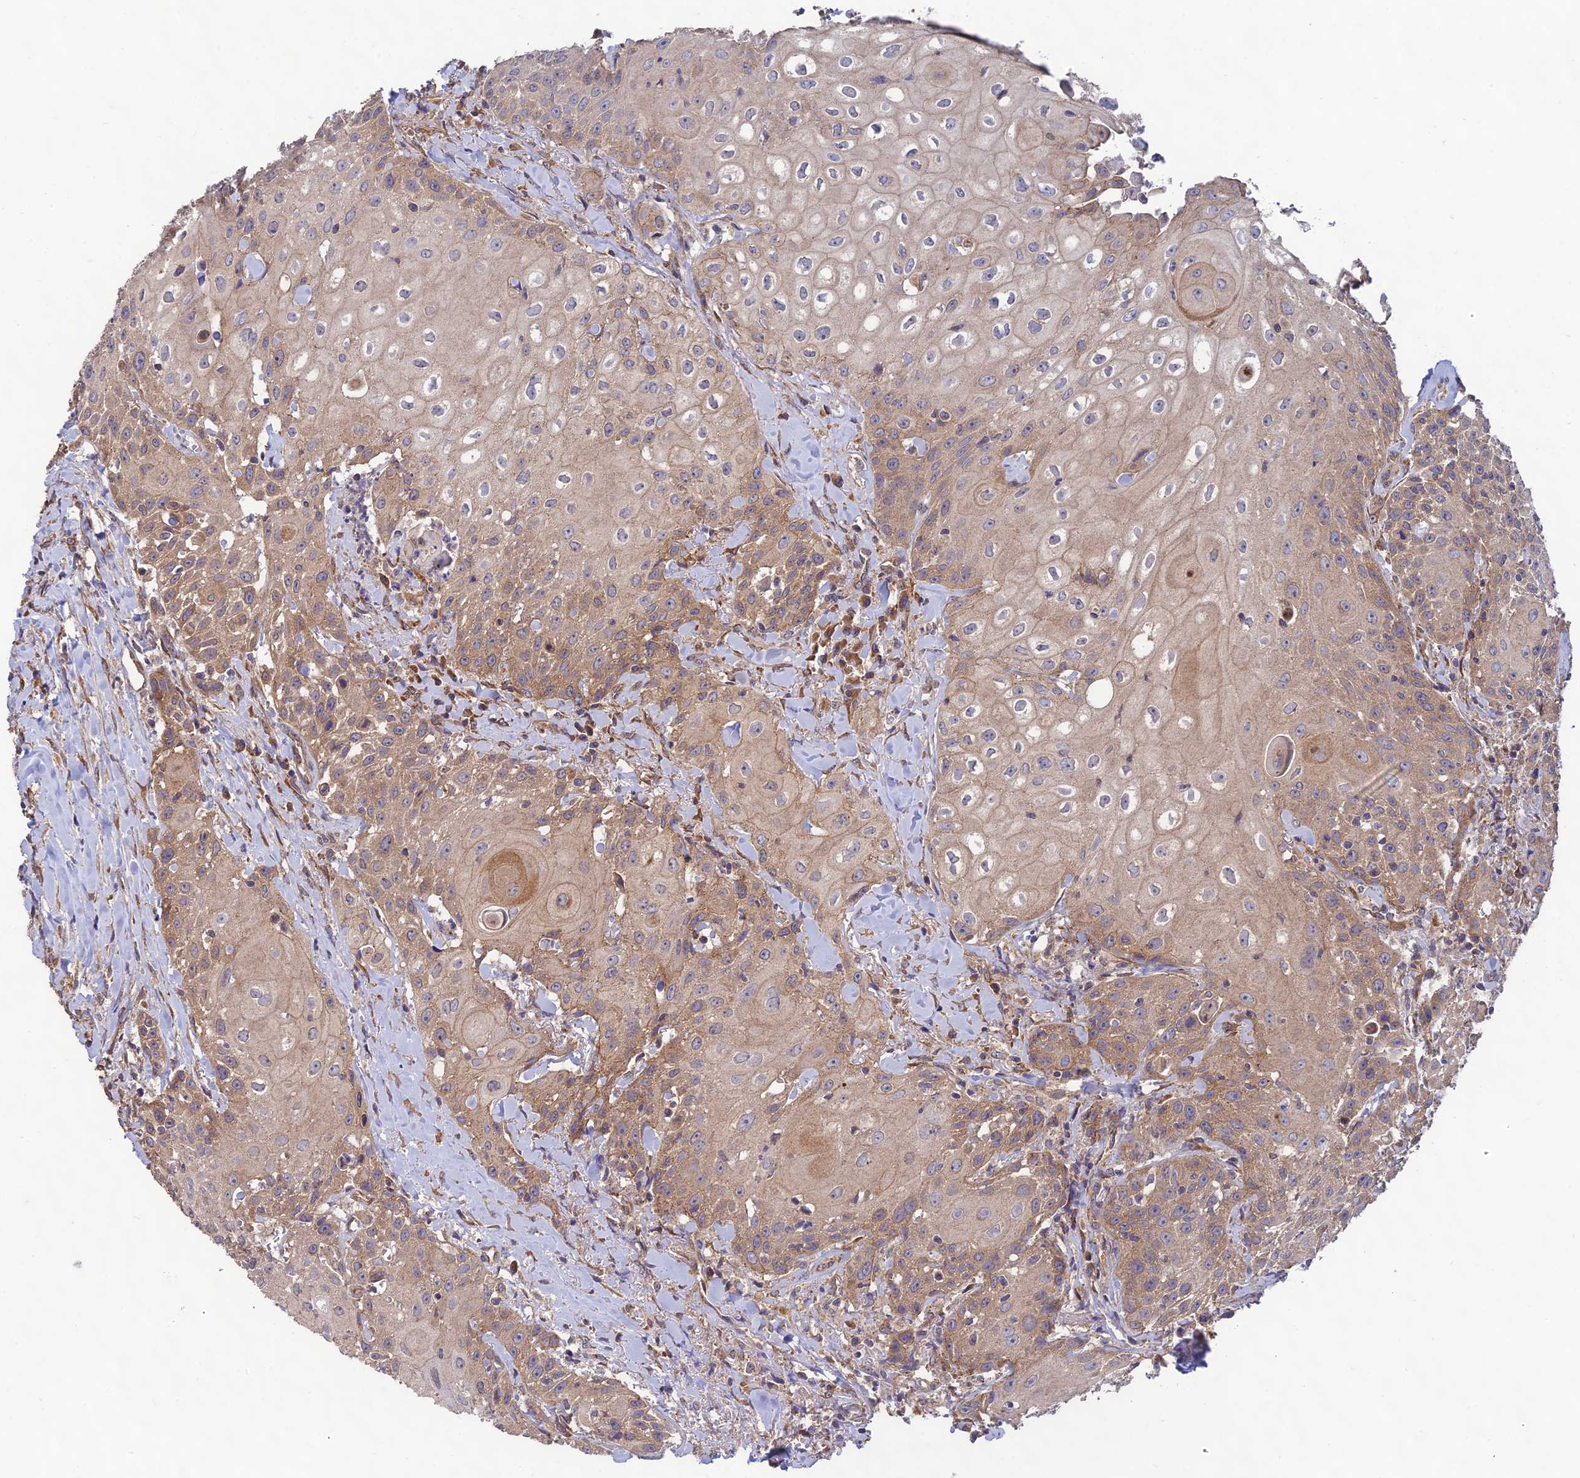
{"staining": {"intensity": "moderate", "quantity": "25%-75%", "location": "cytoplasmic/membranous"}, "tissue": "head and neck cancer", "cell_type": "Tumor cells", "image_type": "cancer", "snomed": [{"axis": "morphology", "description": "Squamous cell carcinoma, NOS"}, {"axis": "topography", "description": "Oral tissue"}, {"axis": "topography", "description": "Head-Neck"}], "caption": "Squamous cell carcinoma (head and neck) tissue reveals moderate cytoplasmic/membranous positivity in about 25%-75% of tumor cells, visualized by immunohistochemistry. Using DAB (brown) and hematoxylin (blue) stains, captured at high magnification using brightfield microscopy.", "gene": "MRNIP", "patient": {"sex": "female", "age": 82}}